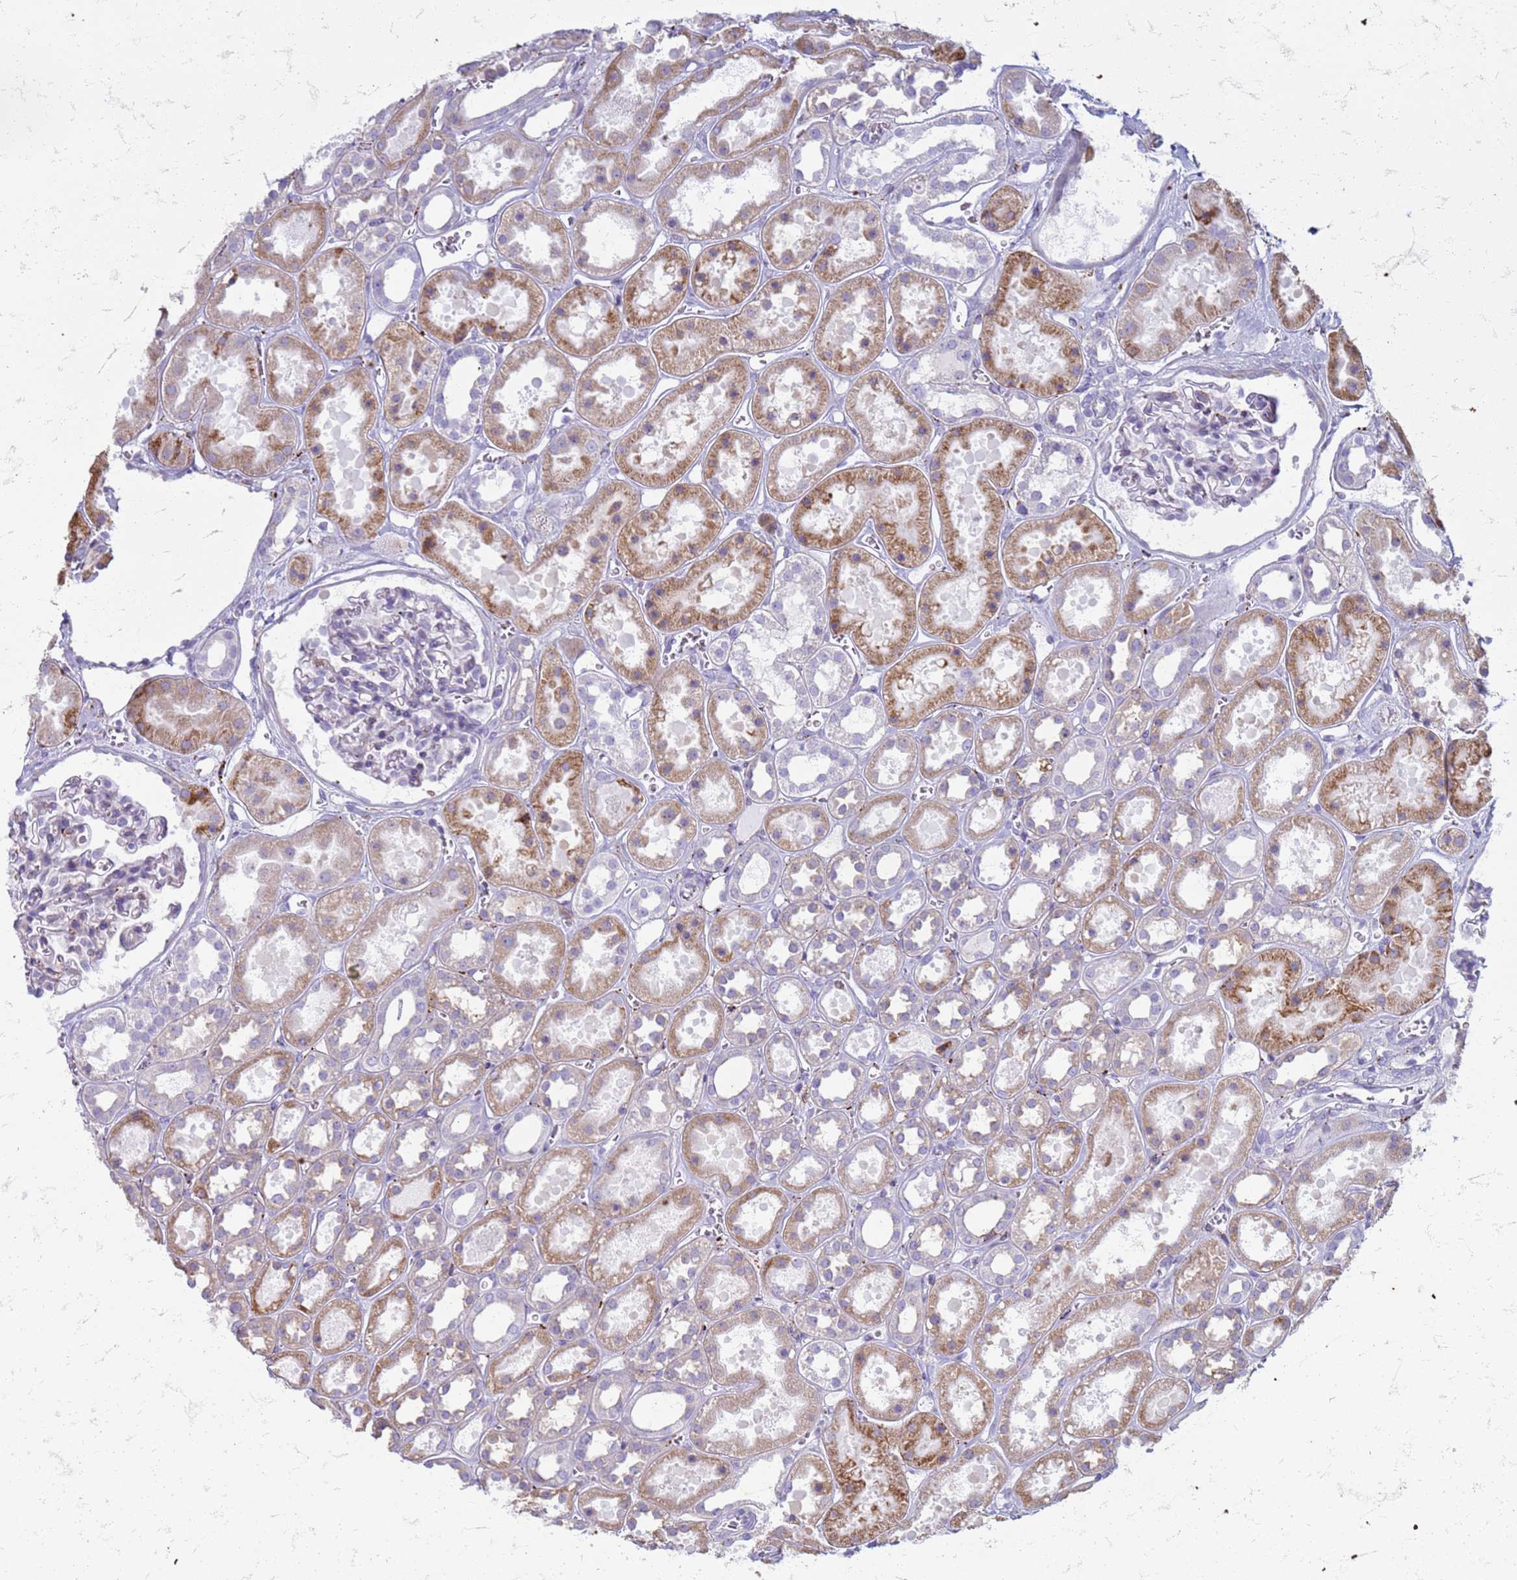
{"staining": {"intensity": "negative", "quantity": "none", "location": "none"}, "tissue": "kidney", "cell_type": "Cells in glomeruli", "image_type": "normal", "snomed": [{"axis": "morphology", "description": "Normal tissue, NOS"}, {"axis": "topography", "description": "Kidney"}], "caption": "A micrograph of kidney stained for a protein exhibits no brown staining in cells in glomeruli. (Brightfield microscopy of DAB (3,3'-diaminobenzidine) immunohistochemistry (IHC) at high magnification).", "gene": "PDK3", "patient": {"sex": "female", "age": 41}}